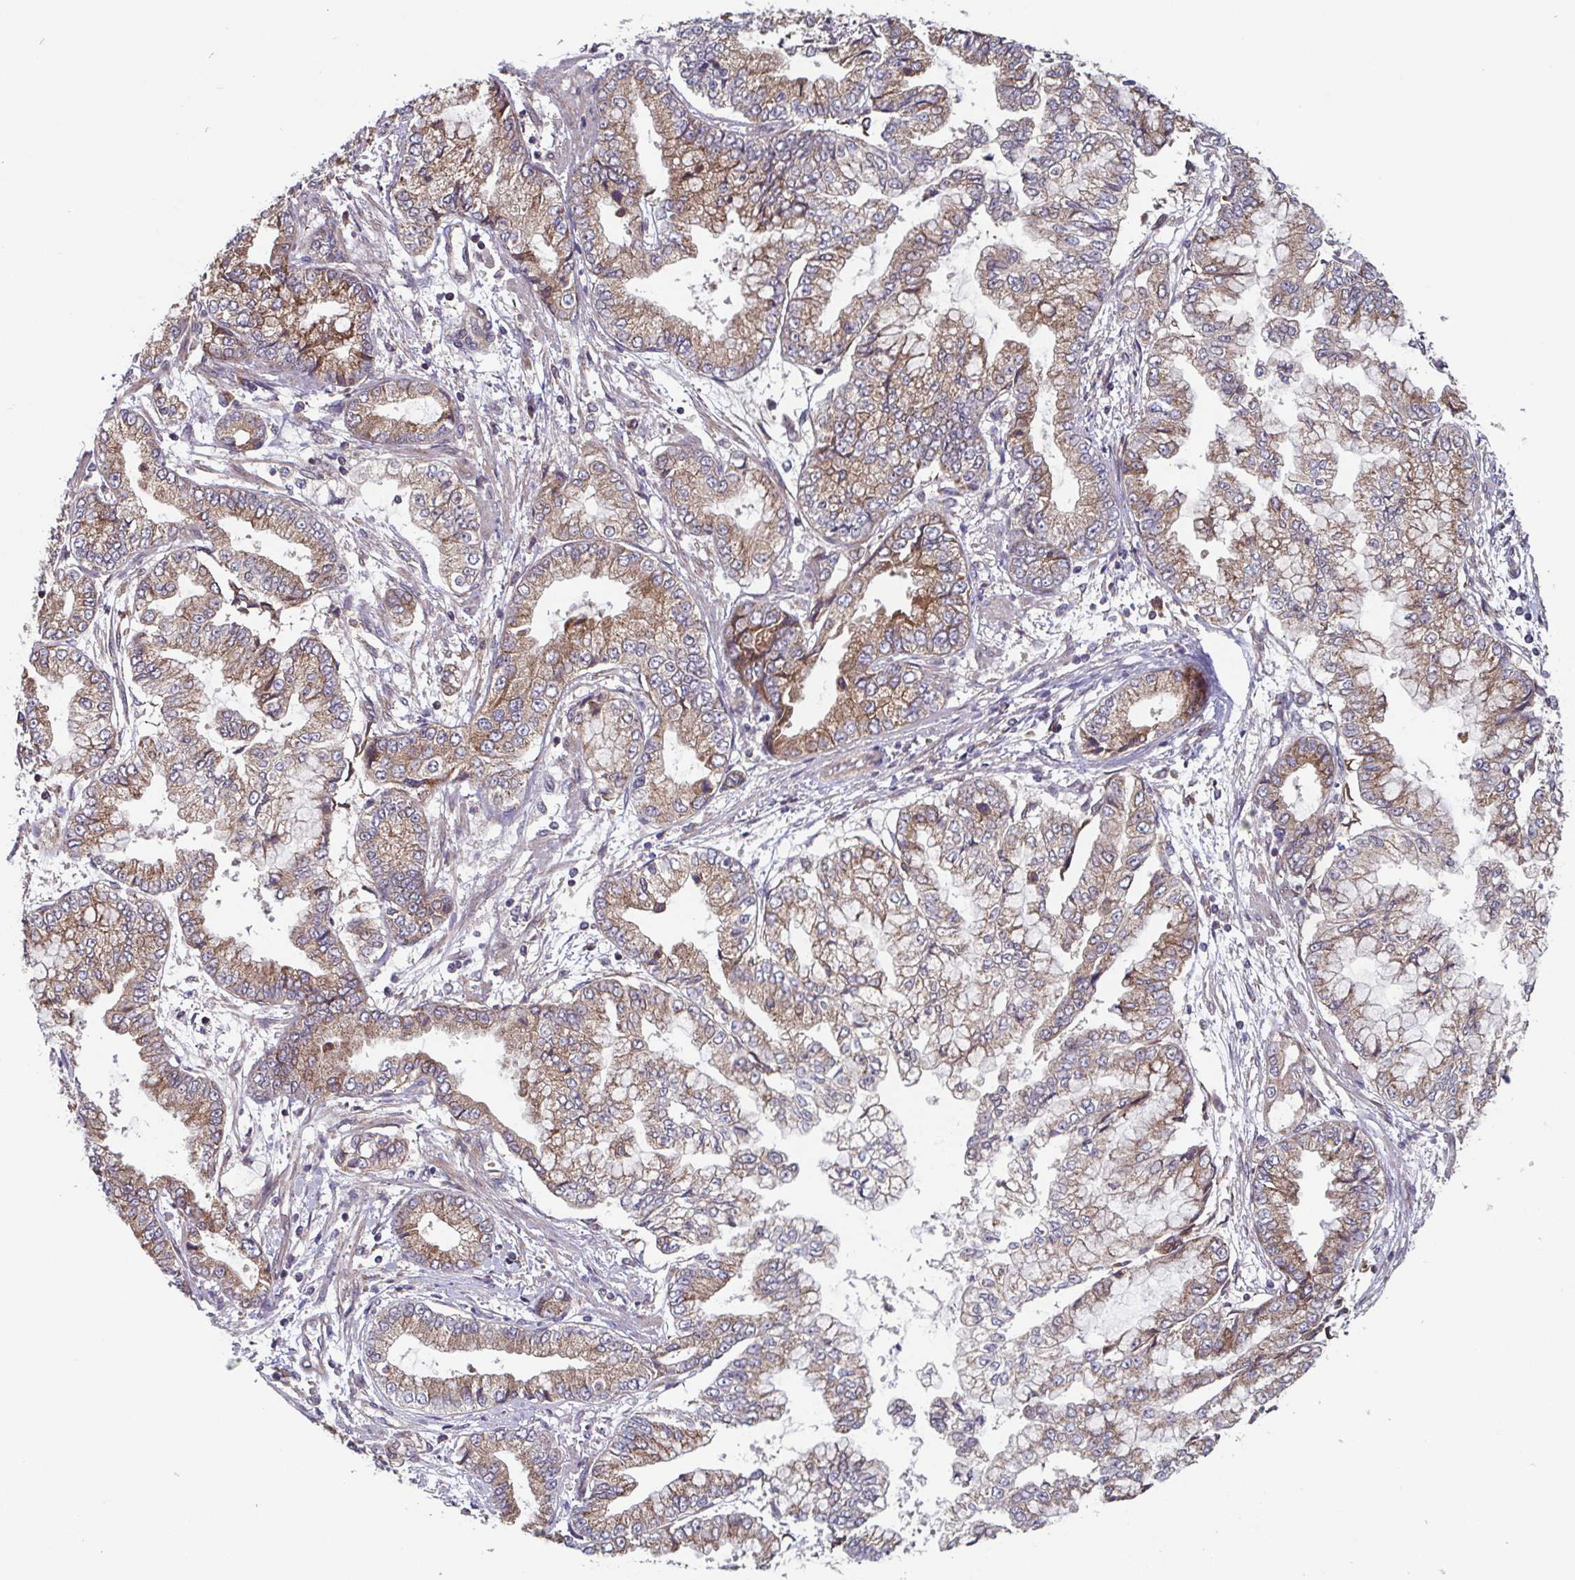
{"staining": {"intensity": "moderate", "quantity": ">75%", "location": "cytoplasmic/membranous"}, "tissue": "stomach cancer", "cell_type": "Tumor cells", "image_type": "cancer", "snomed": [{"axis": "morphology", "description": "Adenocarcinoma, NOS"}, {"axis": "topography", "description": "Stomach, upper"}], "caption": "Adenocarcinoma (stomach) stained with immunohistochemistry exhibits moderate cytoplasmic/membranous staining in about >75% of tumor cells.", "gene": "COPB1", "patient": {"sex": "female", "age": 74}}